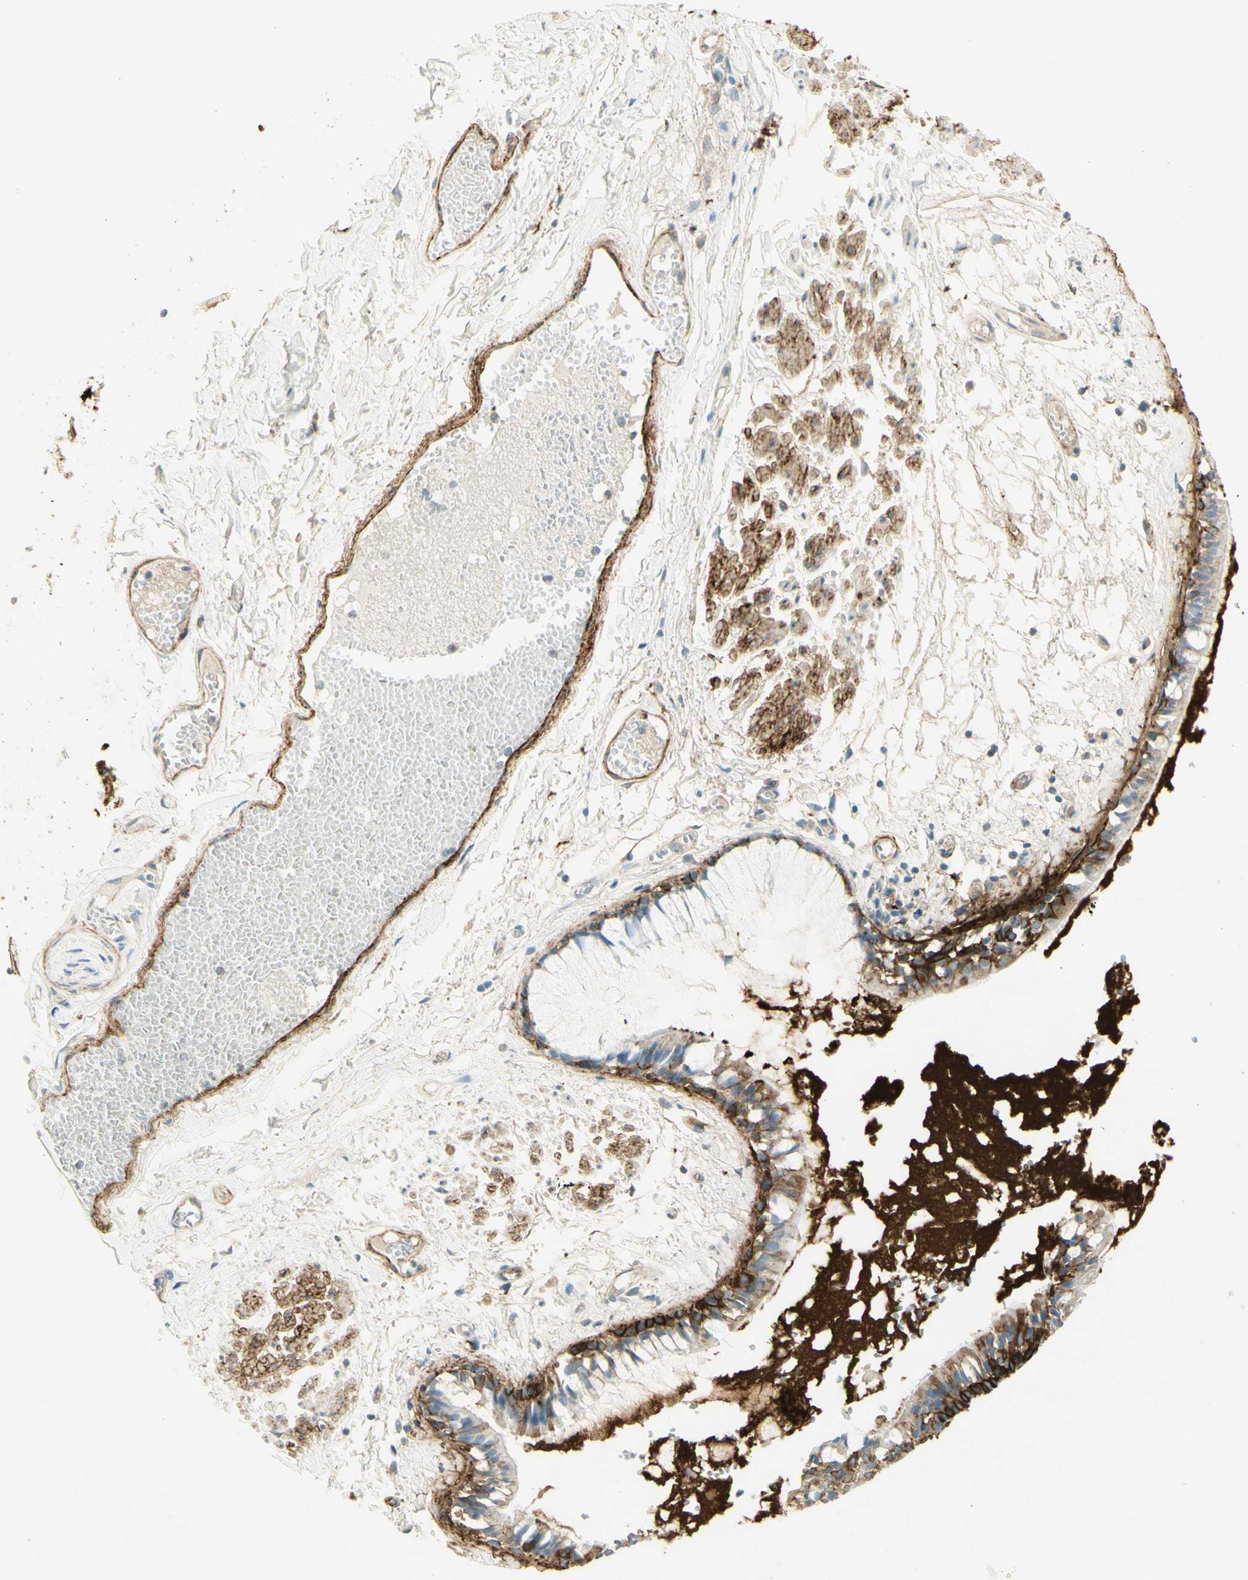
{"staining": {"intensity": "strong", "quantity": "25%-75%", "location": "cytoplasmic/membranous"}, "tissue": "bronchus", "cell_type": "Respiratory epithelial cells", "image_type": "normal", "snomed": [{"axis": "morphology", "description": "Normal tissue, NOS"}, {"axis": "morphology", "description": "Inflammation, NOS"}, {"axis": "topography", "description": "Cartilage tissue"}, {"axis": "topography", "description": "Lung"}], "caption": "The immunohistochemical stain highlights strong cytoplasmic/membranous positivity in respiratory epithelial cells of unremarkable bronchus.", "gene": "TNN", "patient": {"sex": "male", "age": 71}}